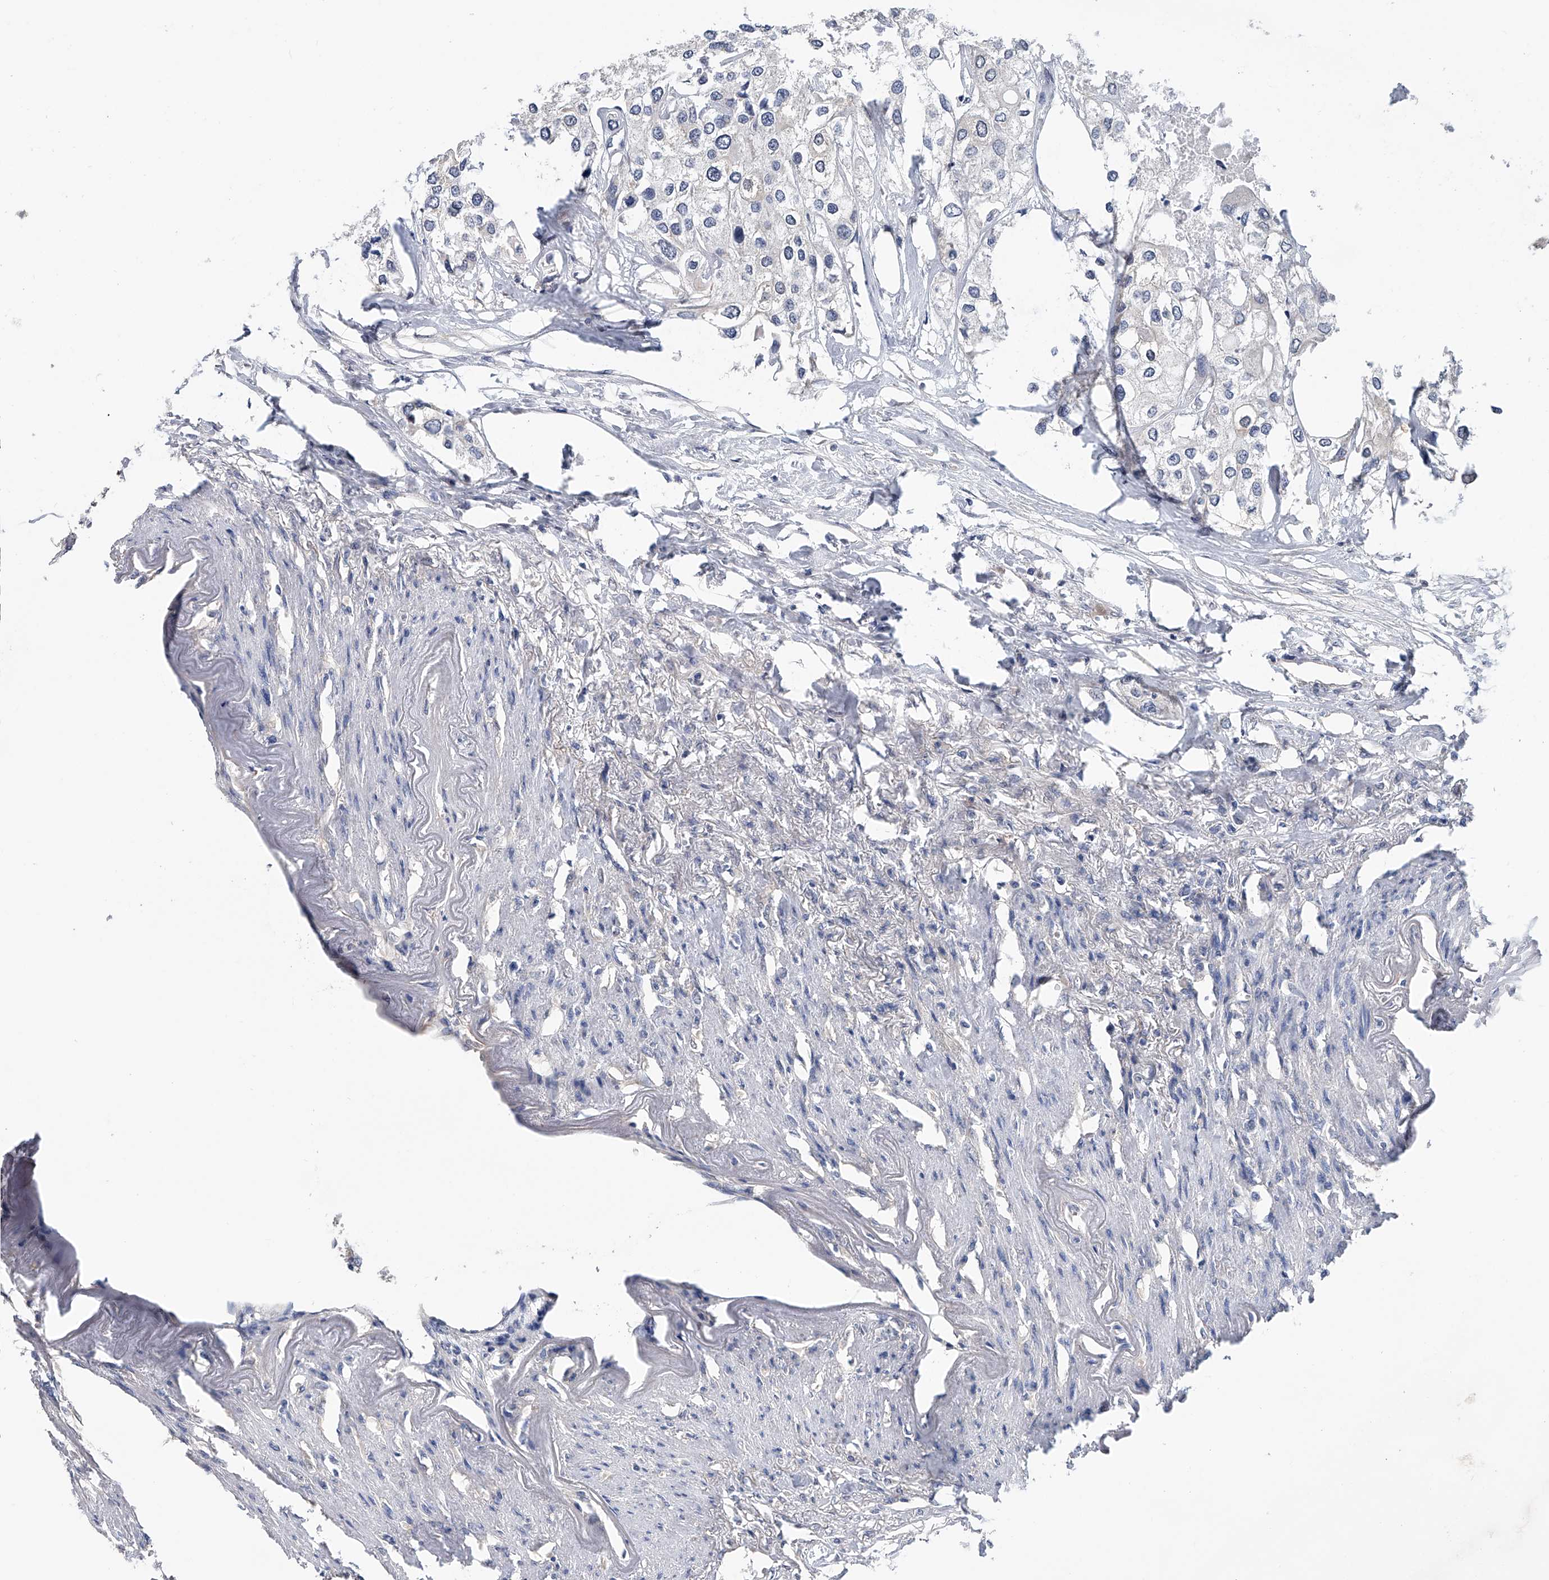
{"staining": {"intensity": "negative", "quantity": "none", "location": "none"}, "tissue": "urothelial cancer", "cell_type": "Tumor cells", "image_type": "cancer", "snomed": [{"axis": "morphology", "description": "Urothelial carcinoma, High grade"}, {"axis": "topography", "description": "Urinary bladder"}], "caption": "Immunohistochemical staining of human urothelial carcinoma (high-grade) displays no significant expression in tumor cells. Nuclei are stained in blue.", "gene": "PGM3", "patient": {"sex": "male", "age": 64}}